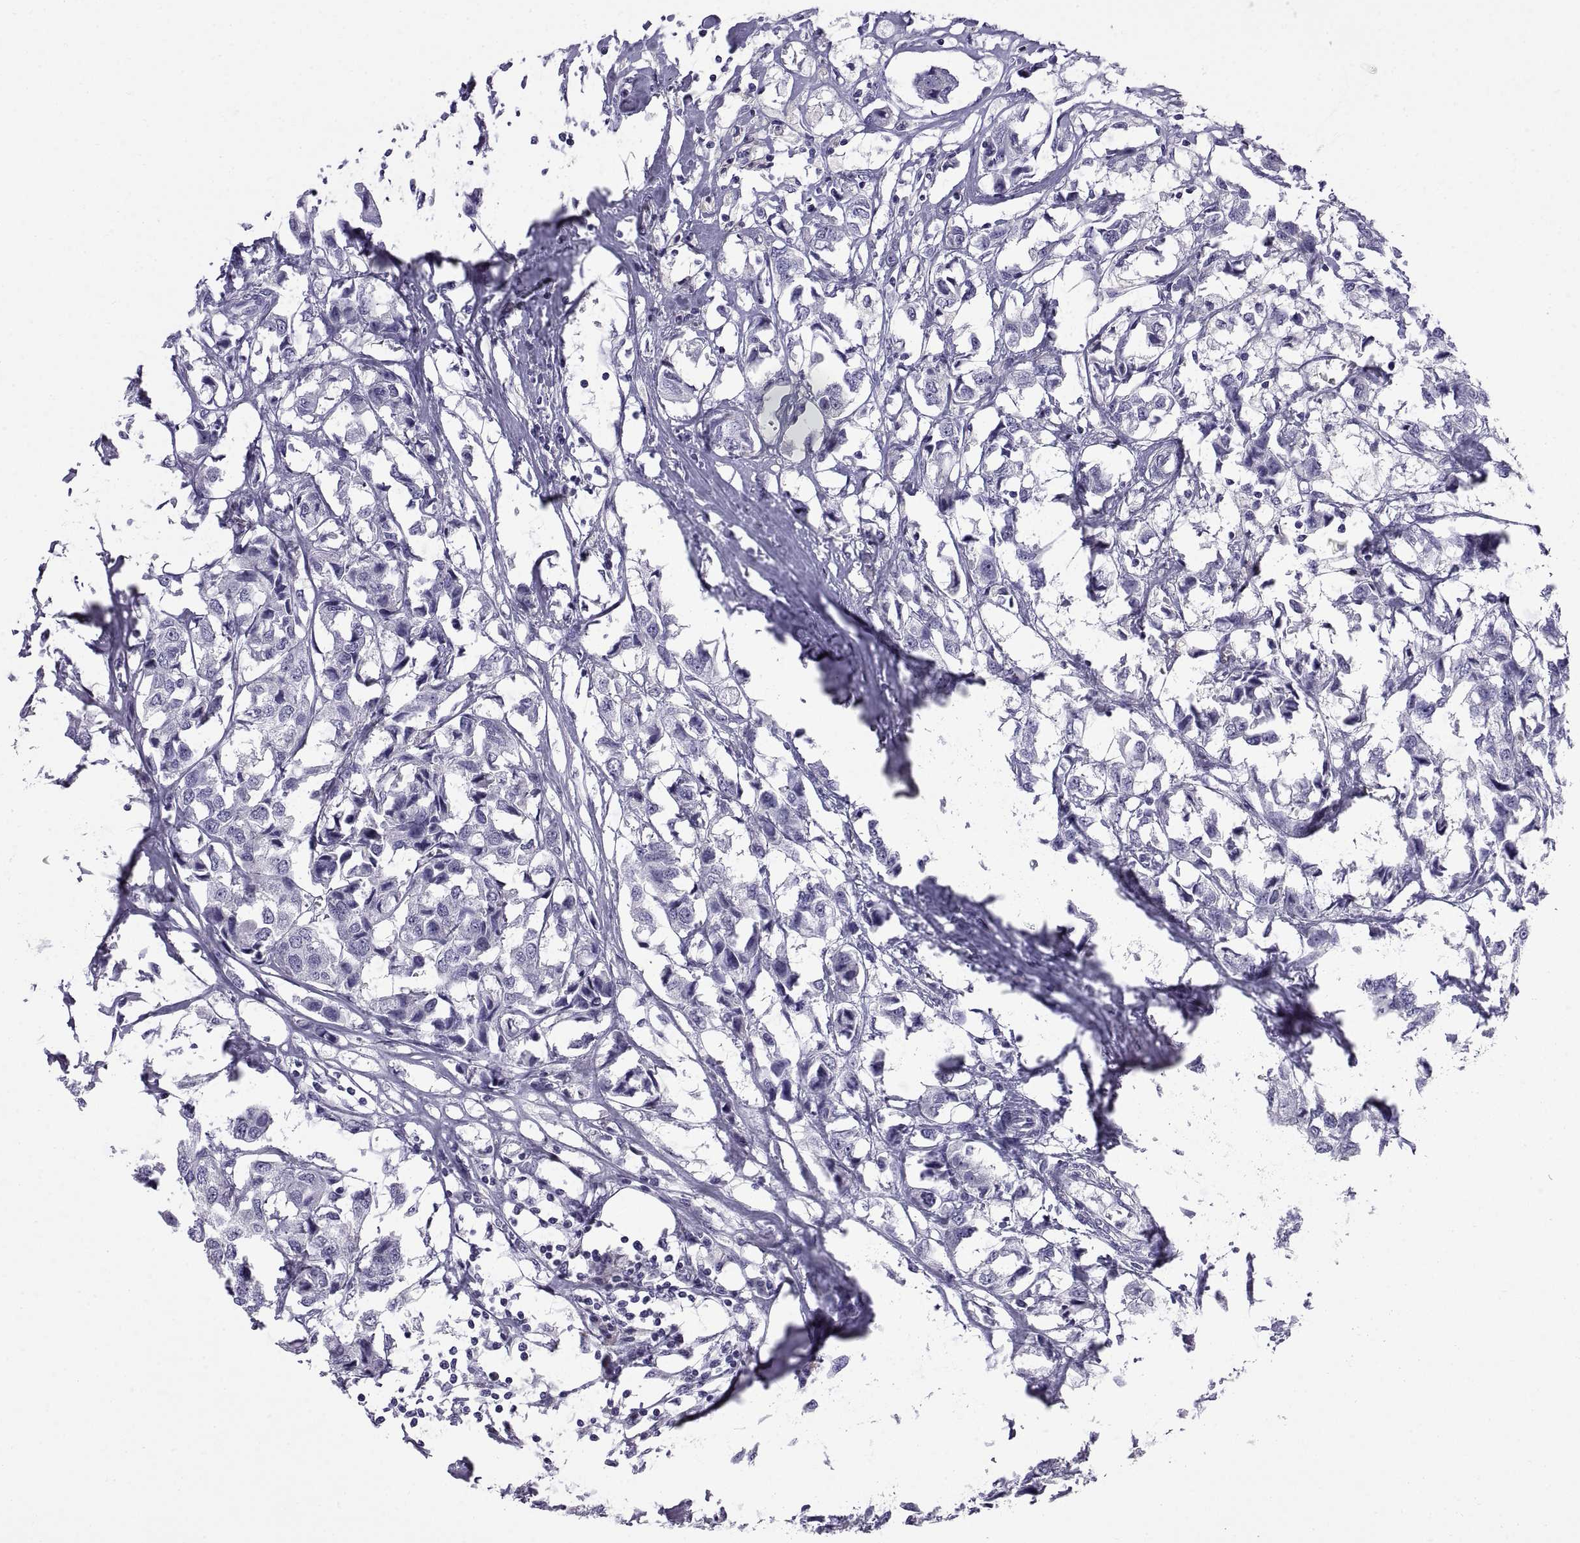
{"staining": {"intensity": "negative", "quantity": "none", "location": "none"}, "tissue": "breast cancer", "cell_type": "Tumor cells", "image_type": "cancer", "snomed": [{"axis": "morphology", "description": "Duct carcinoma"}, {"axis": "topography", "description": "Breast"}], "caption": "DAB immunohistochemical staining of human invasive ductal carcinoma (breast) demonstrates no significant expression in tumor cells. The staining is performed using DAB (3,3'-diaminobenzidine) brown chromogen with nuclei counter-stained in using hematoxylin.", "gene": "SPDYE1", "patient": {"sex": "female", "age": 80}}